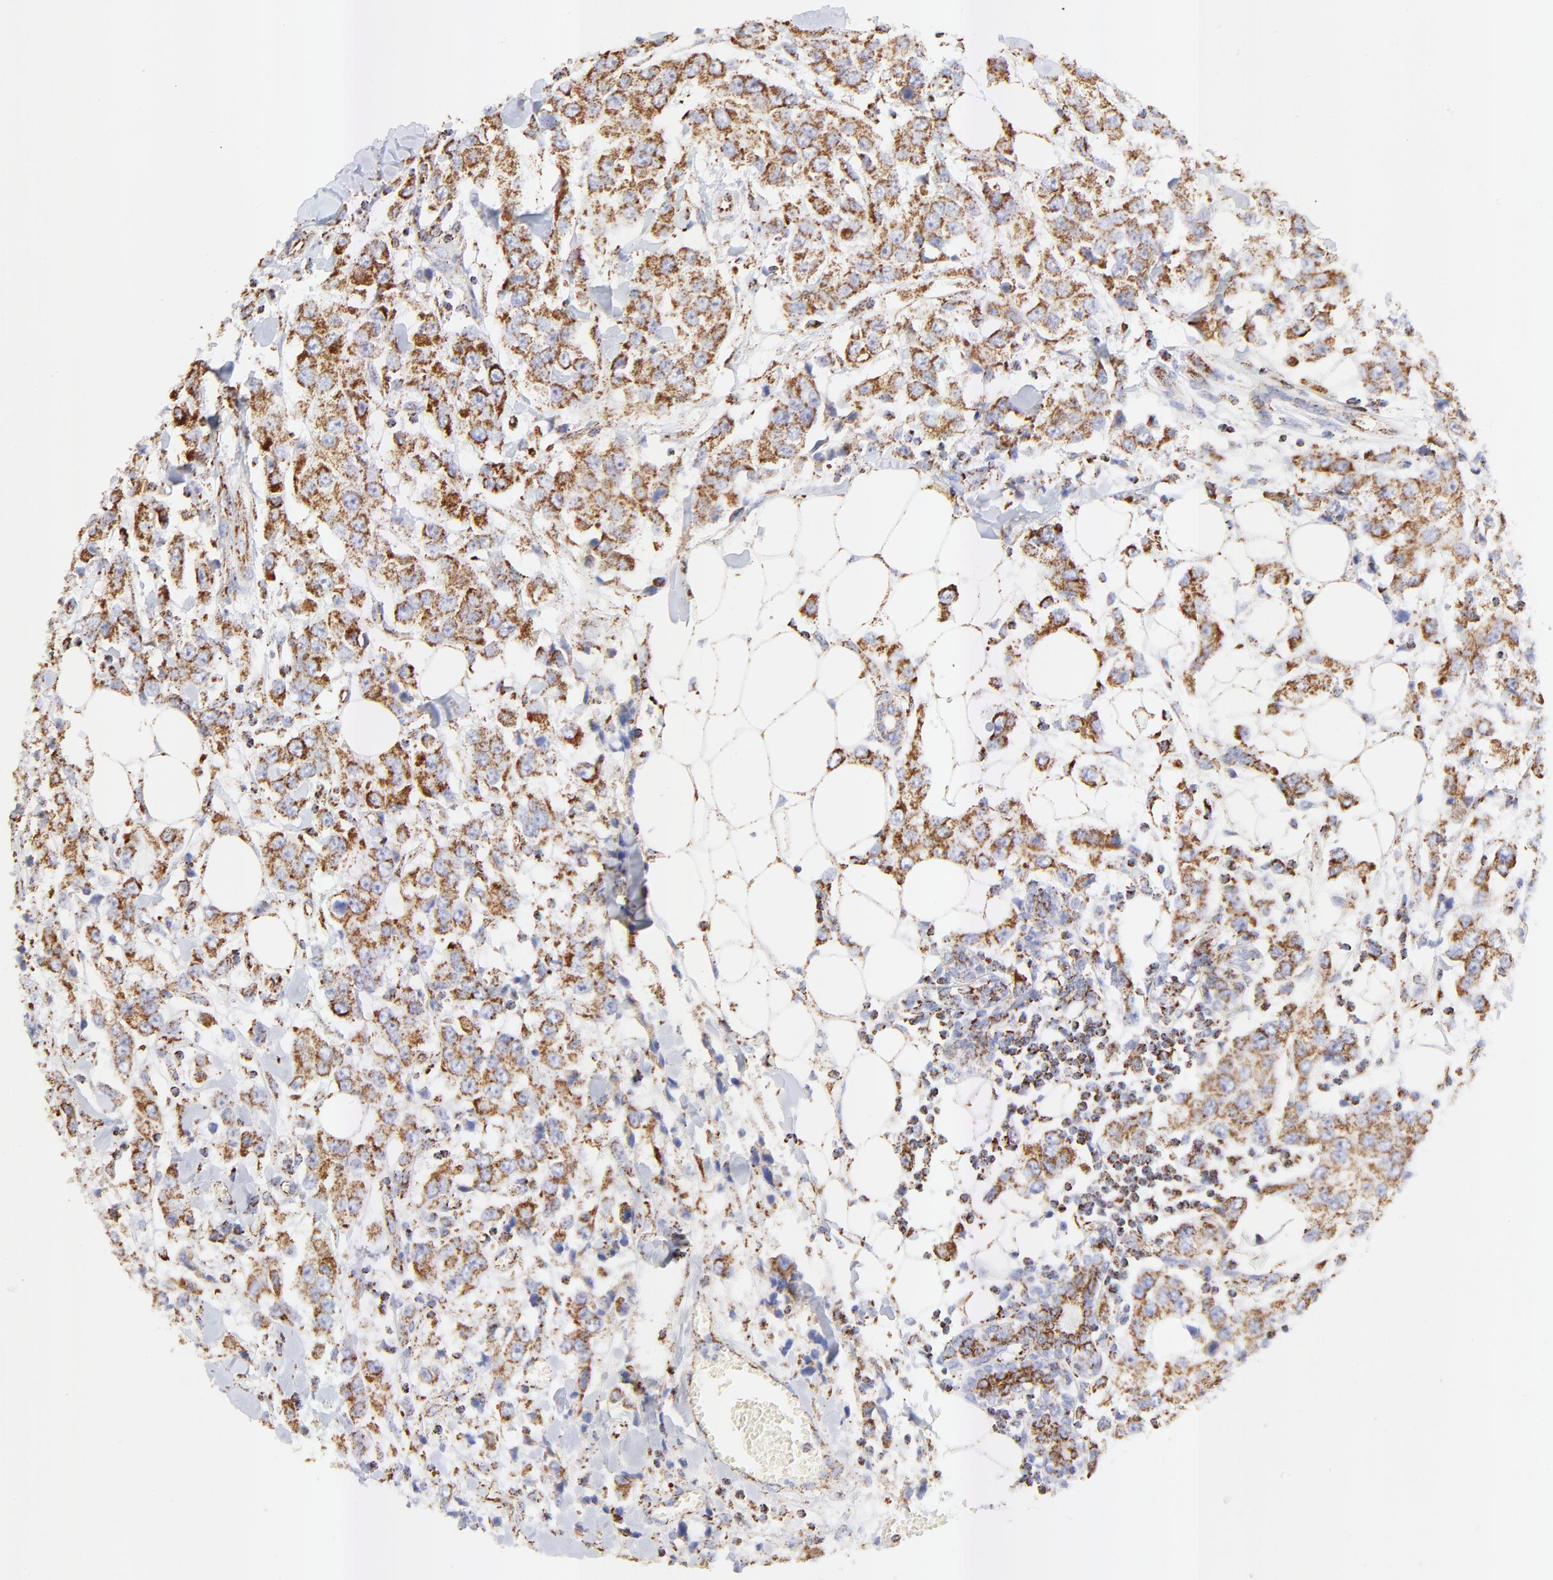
{"staining": {"intensity": "strong", "quantity": ">75%", "location": "cytoplasmic/membranous"}, "tissue": "breast cancer", "cell_type": "Tumor cells", "image_type": "cancer", "snomed": [{"axis": "morphology", "description": "Duct carcinoma"}, {"axis": "topography", "description": "Breast"}], "caption": "High-power microscopy captured an immunohistochemistry histopathology image of breast cancer, revealing strong cytoplasmic/membranous staining in approximately >75% of tumor cells.", "gene": "COX4I1", "patient": {"sex": "female", "age": 58}}